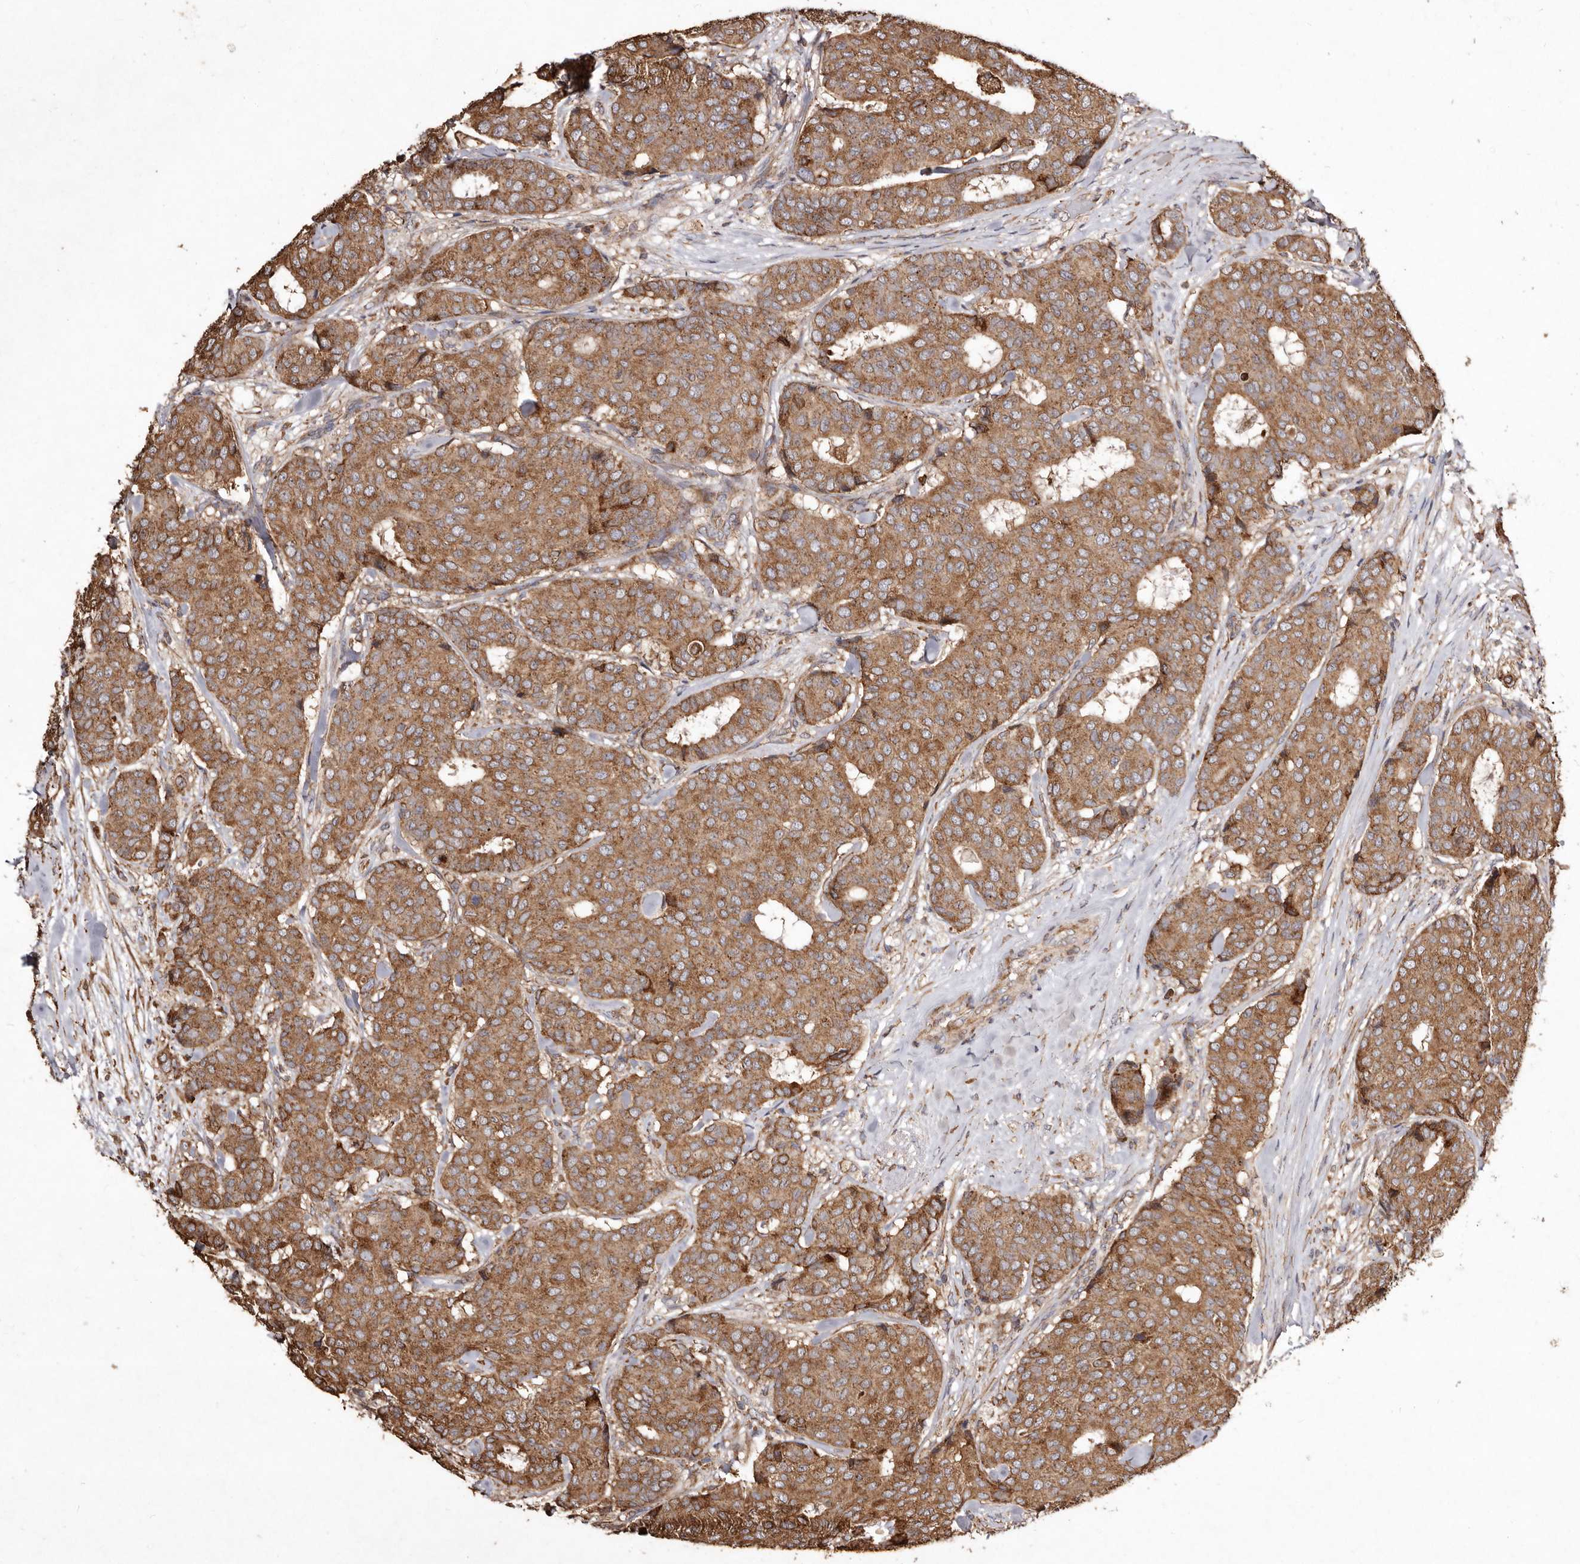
{"staining": {"intensity": "moderate", "quantity": ">75%", "location": "cytoplasmic/membranous"}, "tissue": "breast cancer", "cell_type": "Tumor cells", "image_type": "cancer", "snomed": [{"axis": "morphology", "description": "Duct carcinoma"}, {"axis": "topography", "description": "Breast"}], "caption": "IHC image of human breast cancer (intraductal carcinoma) stained for a protein (brown), which reveals medium levels of moderate cytoplasmic/membranous staining in approximately >75% of tumor cells.", "gene": "STEAP2", "patient": {"sex": "female", "age": 75}}